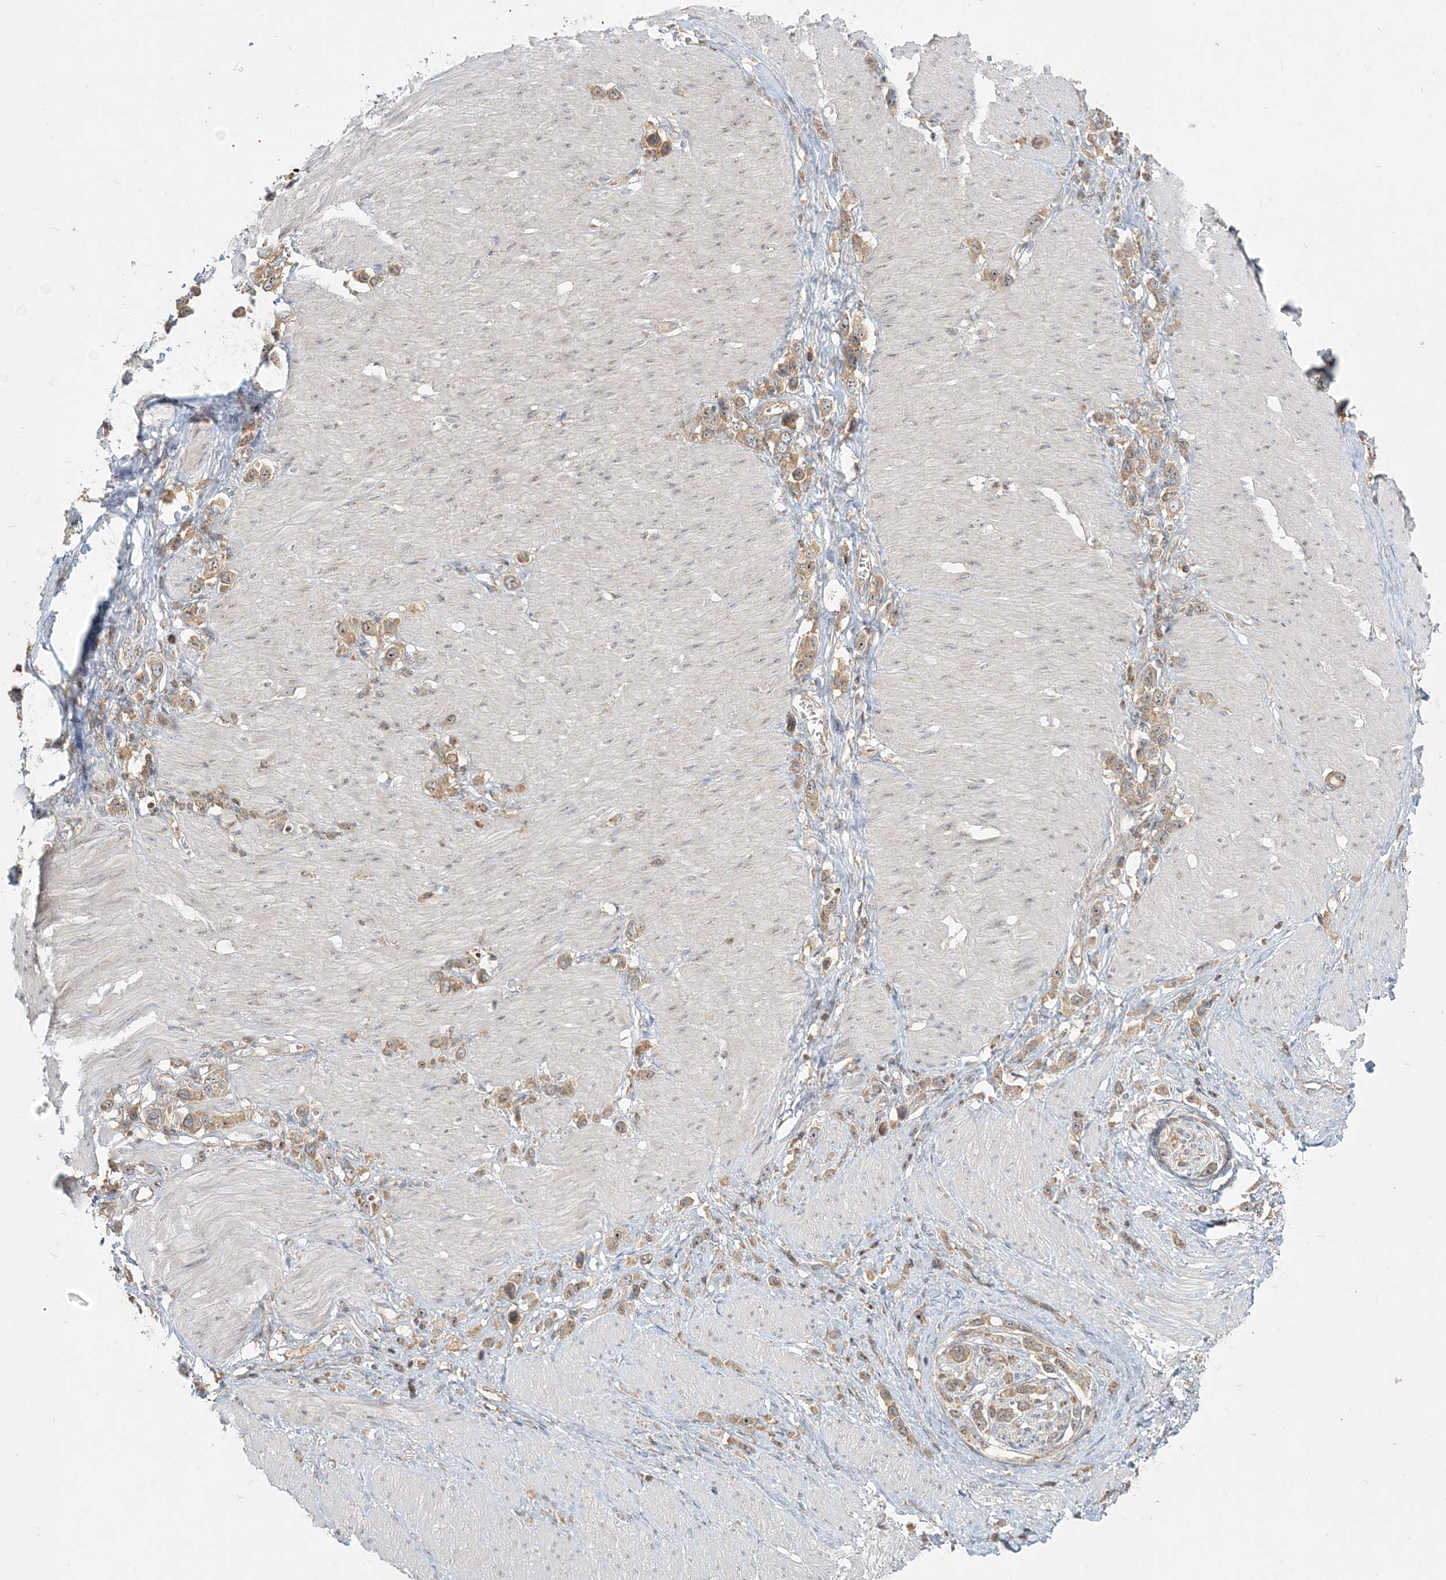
{"staining": {"intensity": "moderate", "quantity": ">75%", "location": "cytoplasmic/membranous,nuclear"}, "tissue": "stomach cancer", "cell_type": "Tumor cells", "image_type": "cancer", "snomed": [{"axis": "morphology", "description": "Normal tissue, NOS"}, {"axis": "morphology", "description": "Adenocarcinoma, NOS"}, {"axis": "topography", "description": "Stomach, upper"}, {"axis": "topography", "description": "Stomach"}], "caption": "An image of human stomach cancer (adenocarcinoma) stained for a protein shows moderate cytoplasmic/membranous and nuclear brown staining in tumor cells. (IHC, brightfield microscopy, high magnification).", "gene": "AP1AR", "patient": {"sex": "female", "age": 65}}